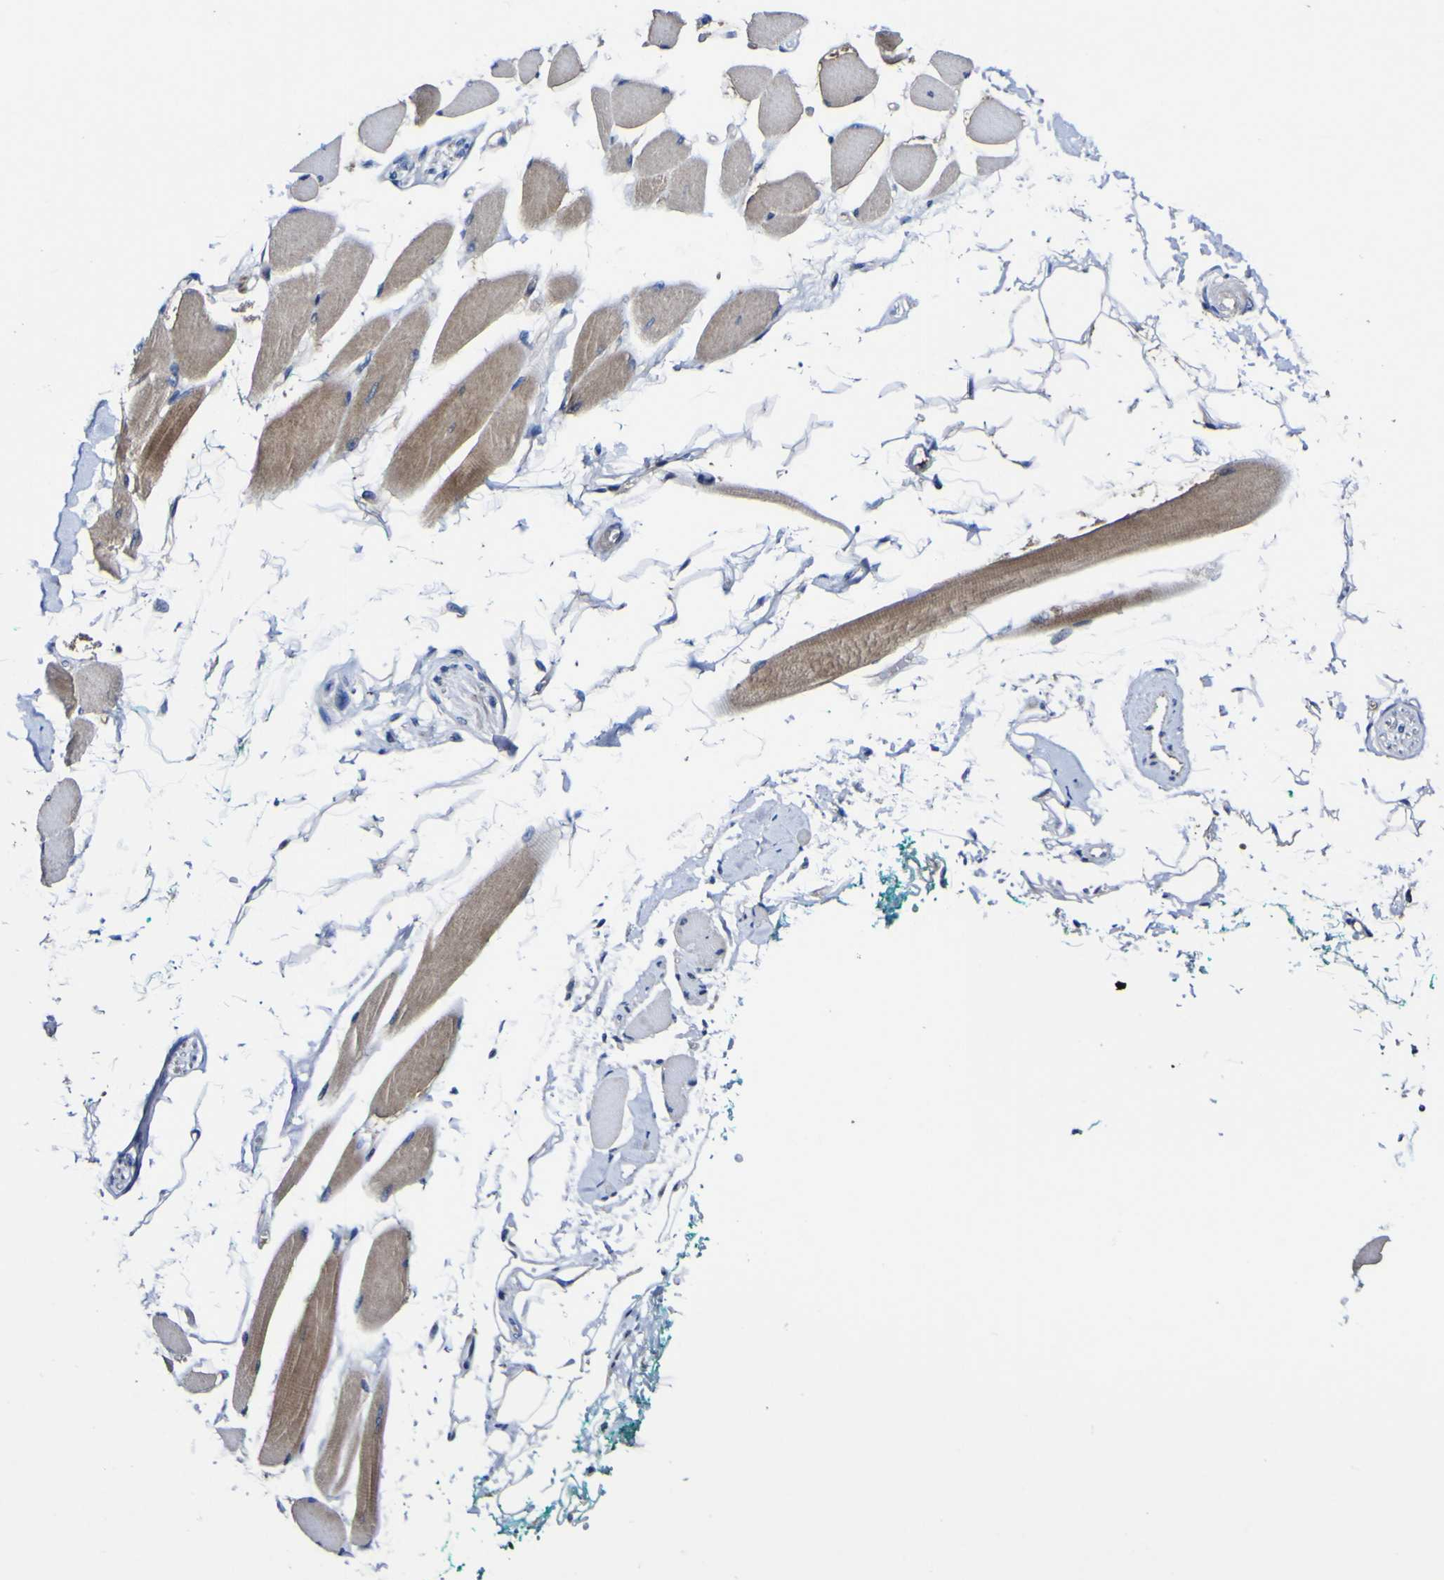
{"staining": {"intensity": "moderate", "quantity": ">75%", "location": "cytoplasmic/membranous"}, "tissue": "skeletal muscle", "cell_type": "Myocytes", "image_type": "normal", "snomed": [{"axis": "morphology", "description": "Normal tissue, NOS"}, {"axis": "topography", "description": "Skeletal muscle"}, {"axis": "topography", "description": "Oral tissue"}, {"axis": "topography", "description": "Peripheral nerve tissue"}], "caption": "The micrograph demonstrates a brown stain indicating the presence of a protein in the cytoplasmic/membranous of myocytes in skeletal muscle. (brown staining indicates protein expression, while blue staining denotes nuclei).", "gene": "CCDC90B", "patient": {"sex": "female", "age": 84}}